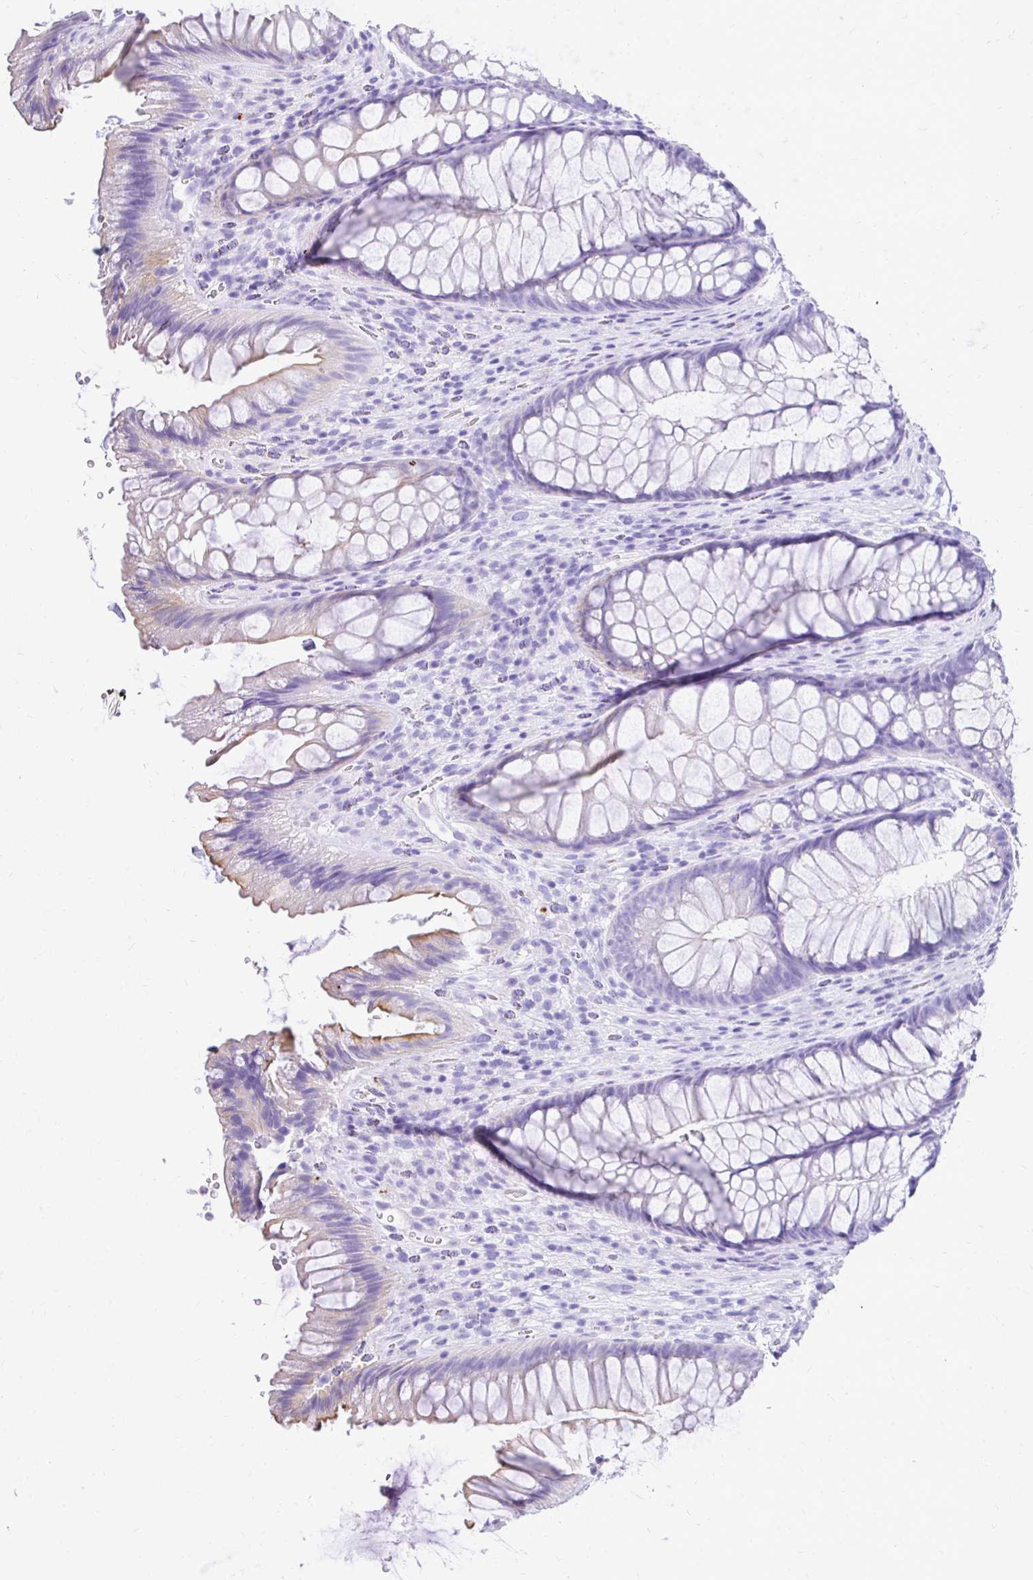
{"staining": {"intensity": "moderate", "quantity": "<25%", "location": "cytoplasmic/membranous"}, "tissue": "rectum", "cell_type": "Glandular cells", "image_type": "normal", "snomed": [{"axis": "morphology", "description": "Normal tissue, NOS"}, {"axis": "topography", "description": "Rectum"}], "caption": "Rectum stained for a protein (brown) displays moderate cytoplasmic/membranous positive staining in approximately <25% of glandular cells.", "gene": "TAF1D", "patient": {"sex": "male", "age": 53}}